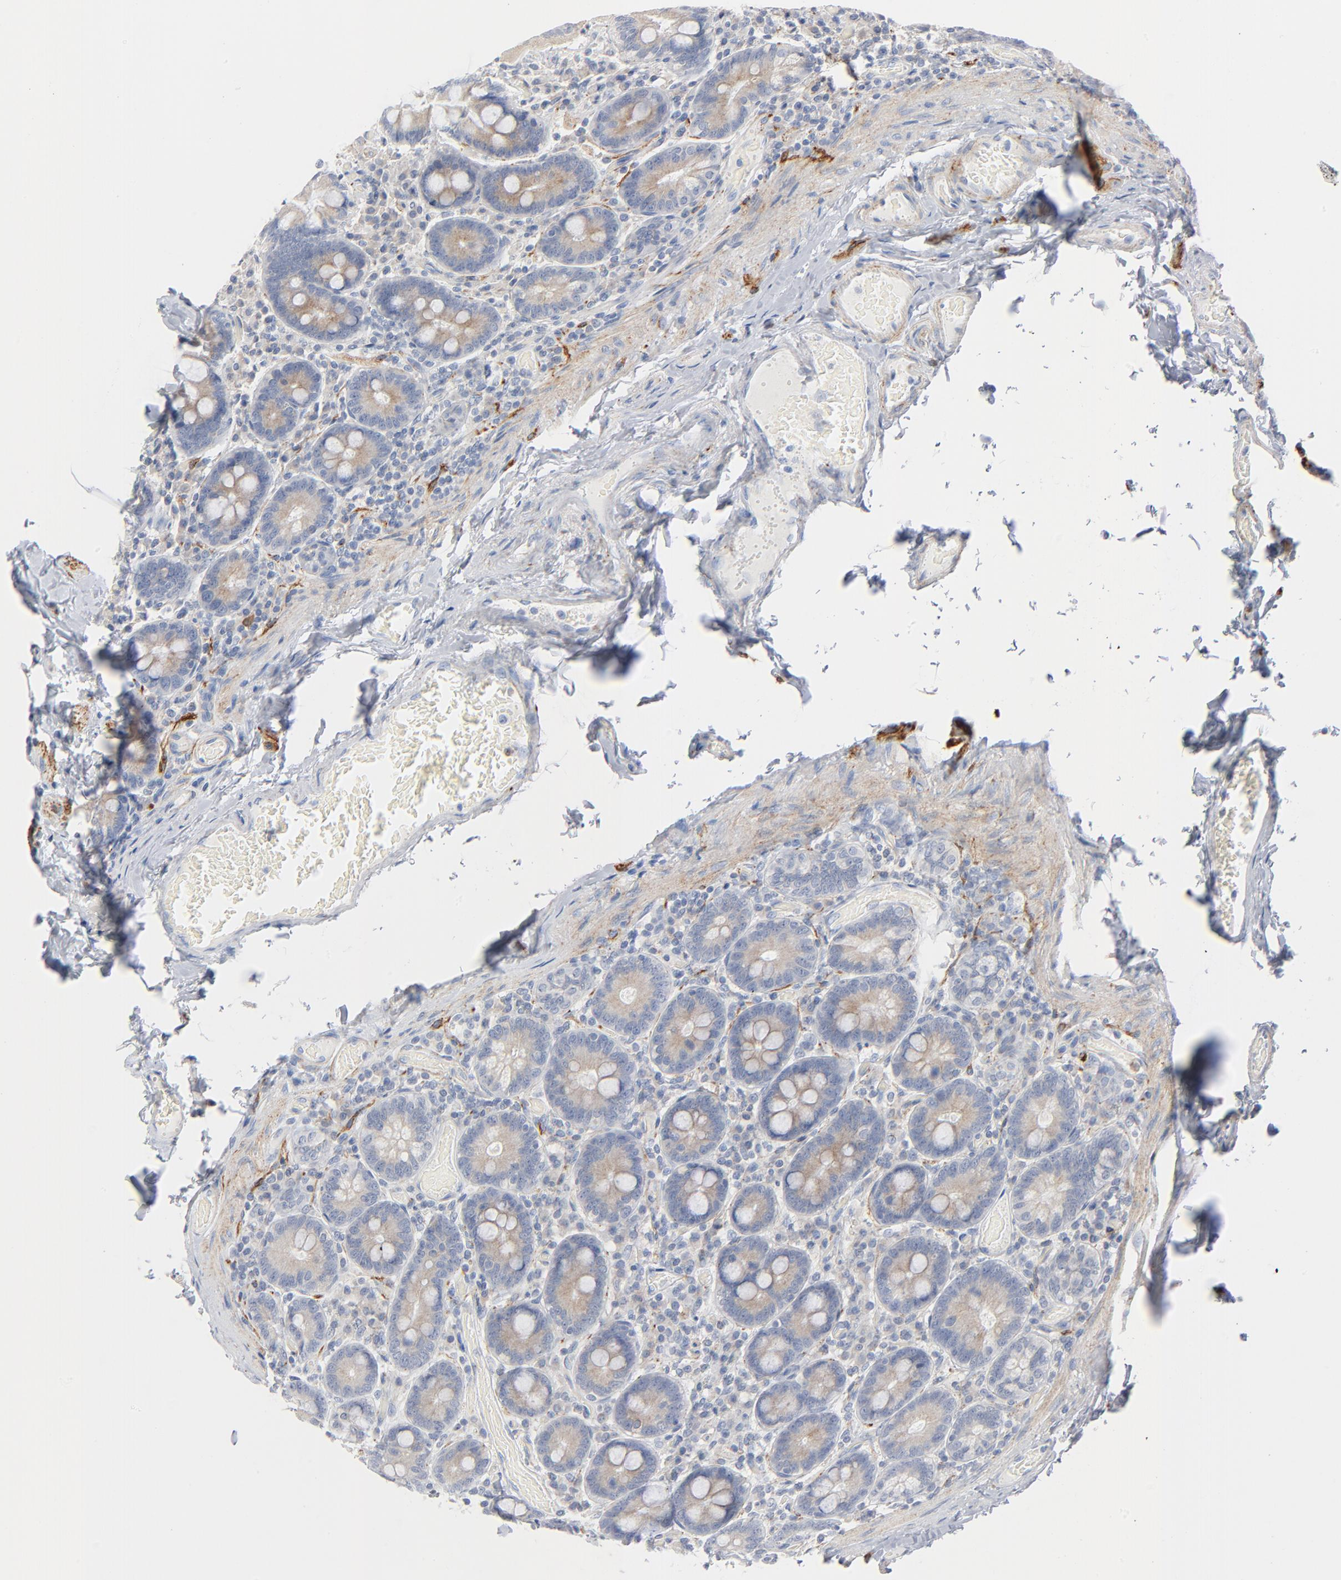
{"staining": {"intensity": "negative", "quantity": "none", "location": "none"}, "tissue": "duodenum", "cell_type": "Glandular cells", "image_type": "normal", "snomed": [{"axis": "morphology", "description": "Normal tissue, NOS"}, {"axis": "topography", "description": "Duodenum"}], "caption": "A high-resolution micrograph shows IHC staining of unremarkable duodenum, which exhibits no significant expression in glandular cells.", "gene": "IFT43", "patient": {"sex": "male", "age": 66}}